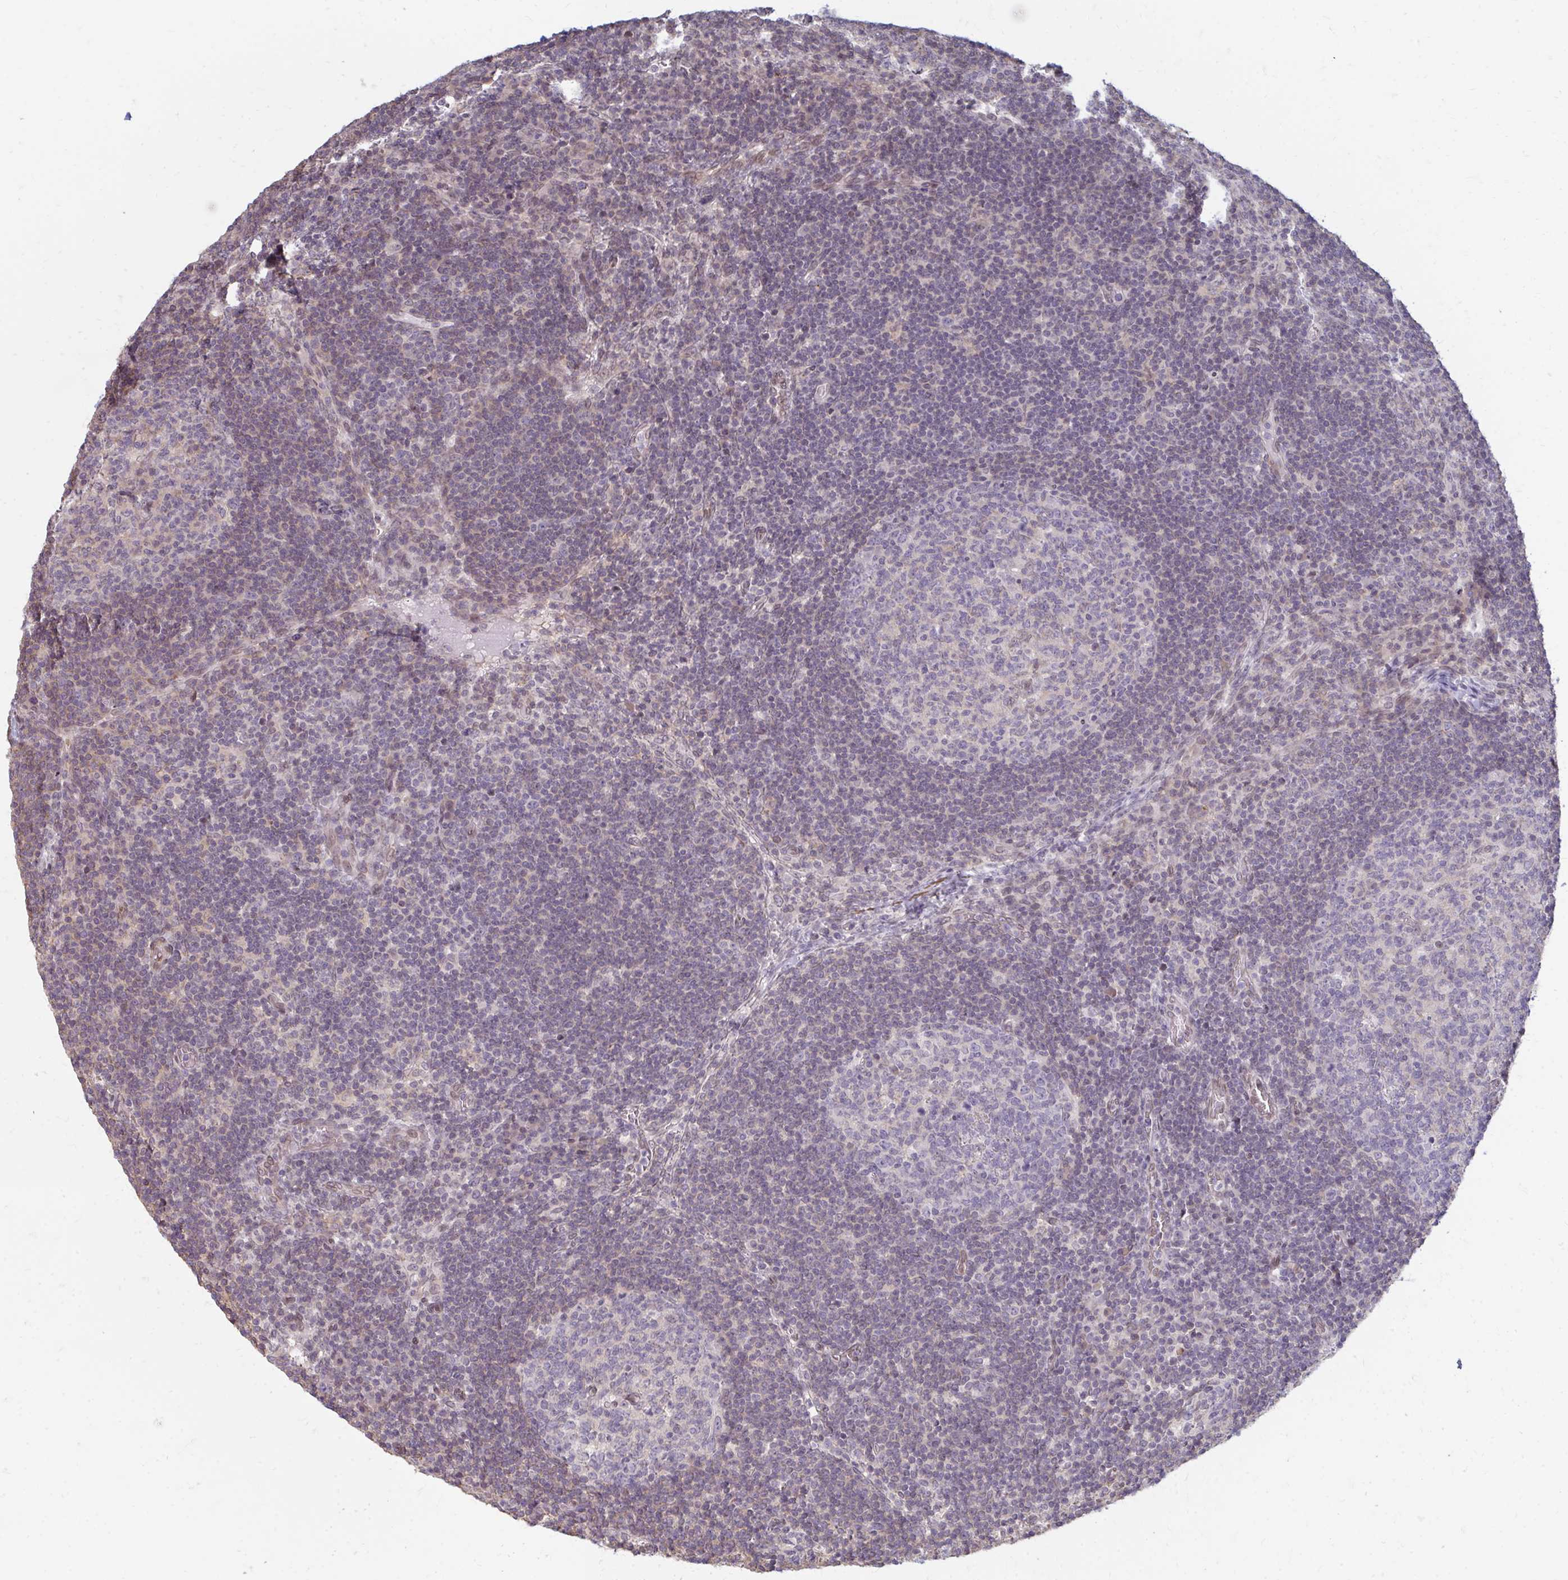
{"staining": {"intensity": "negative", "quantity": "none", "location": "none"}, "tissue": "lymph node", "cell_type": "Germinal center cells", "image_type": "normal", "snomed": [{"axis": "morphology", "description": "Normal tissue, NOS"}, {"axis": "topography", "description": "Lymph node"}], "caption": "Human lymph node stained for a protein using IHC displays no positivity in germinal center cells.", "gene": "GPC5", "patient": {"sex": "male", "age": 67}}